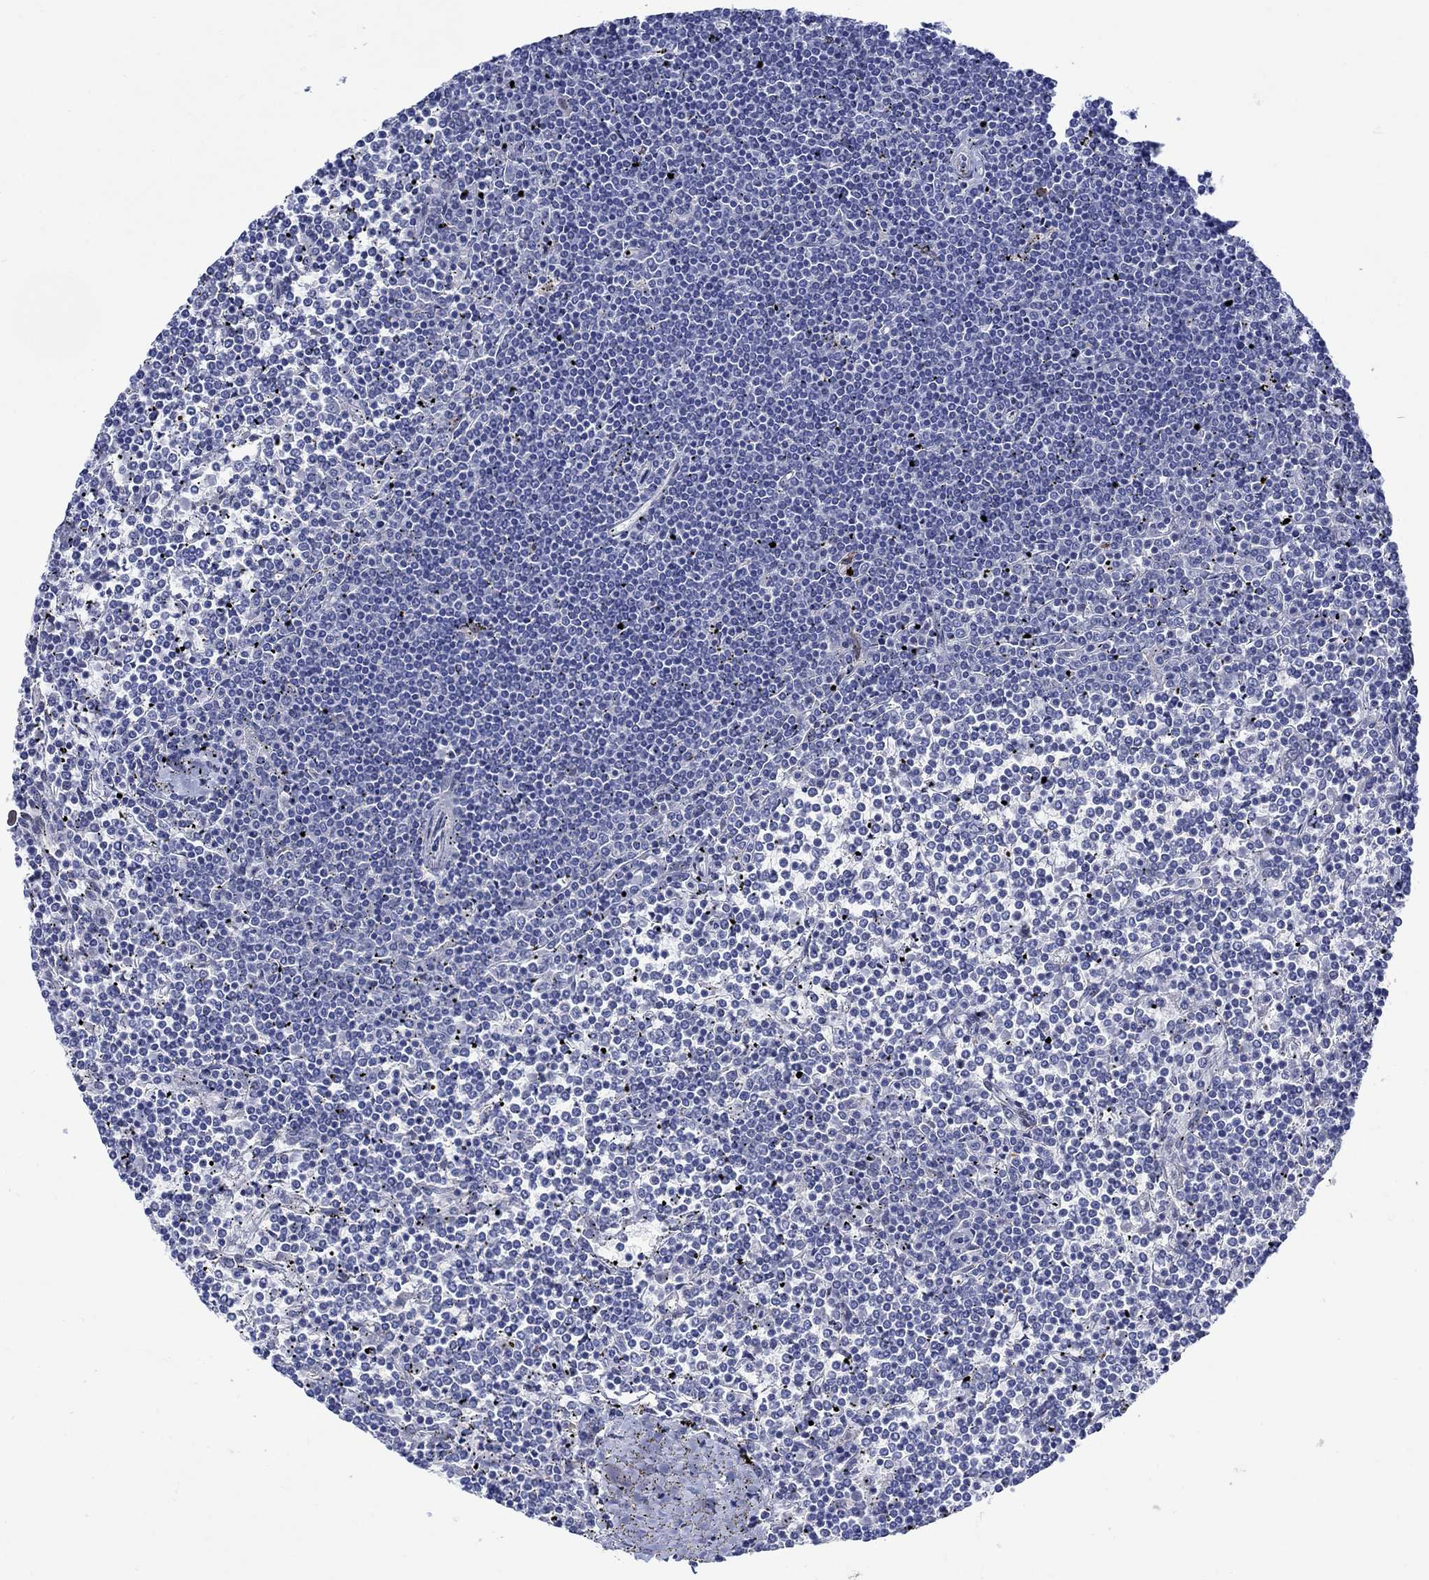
{"staining": {"intensity": "negative", "quantity": "none", "location": "none"}, "tissue": "lymphoma", "cell_type": "Tumor cells", "image_type": "cancer", "snomed": [{"axis": "morphology", "description": "Malignant lymphoma, non-Hodgkin's type, Low grade"}, {"axis": "topography", "description": "Spleen"}], "caption": "This is an immunohistochemistry (IHC) image of lymphoma. There is no staining in tumor cells.", "gene": "KSR2", "patient": {"sex": "female", "age": 19}}